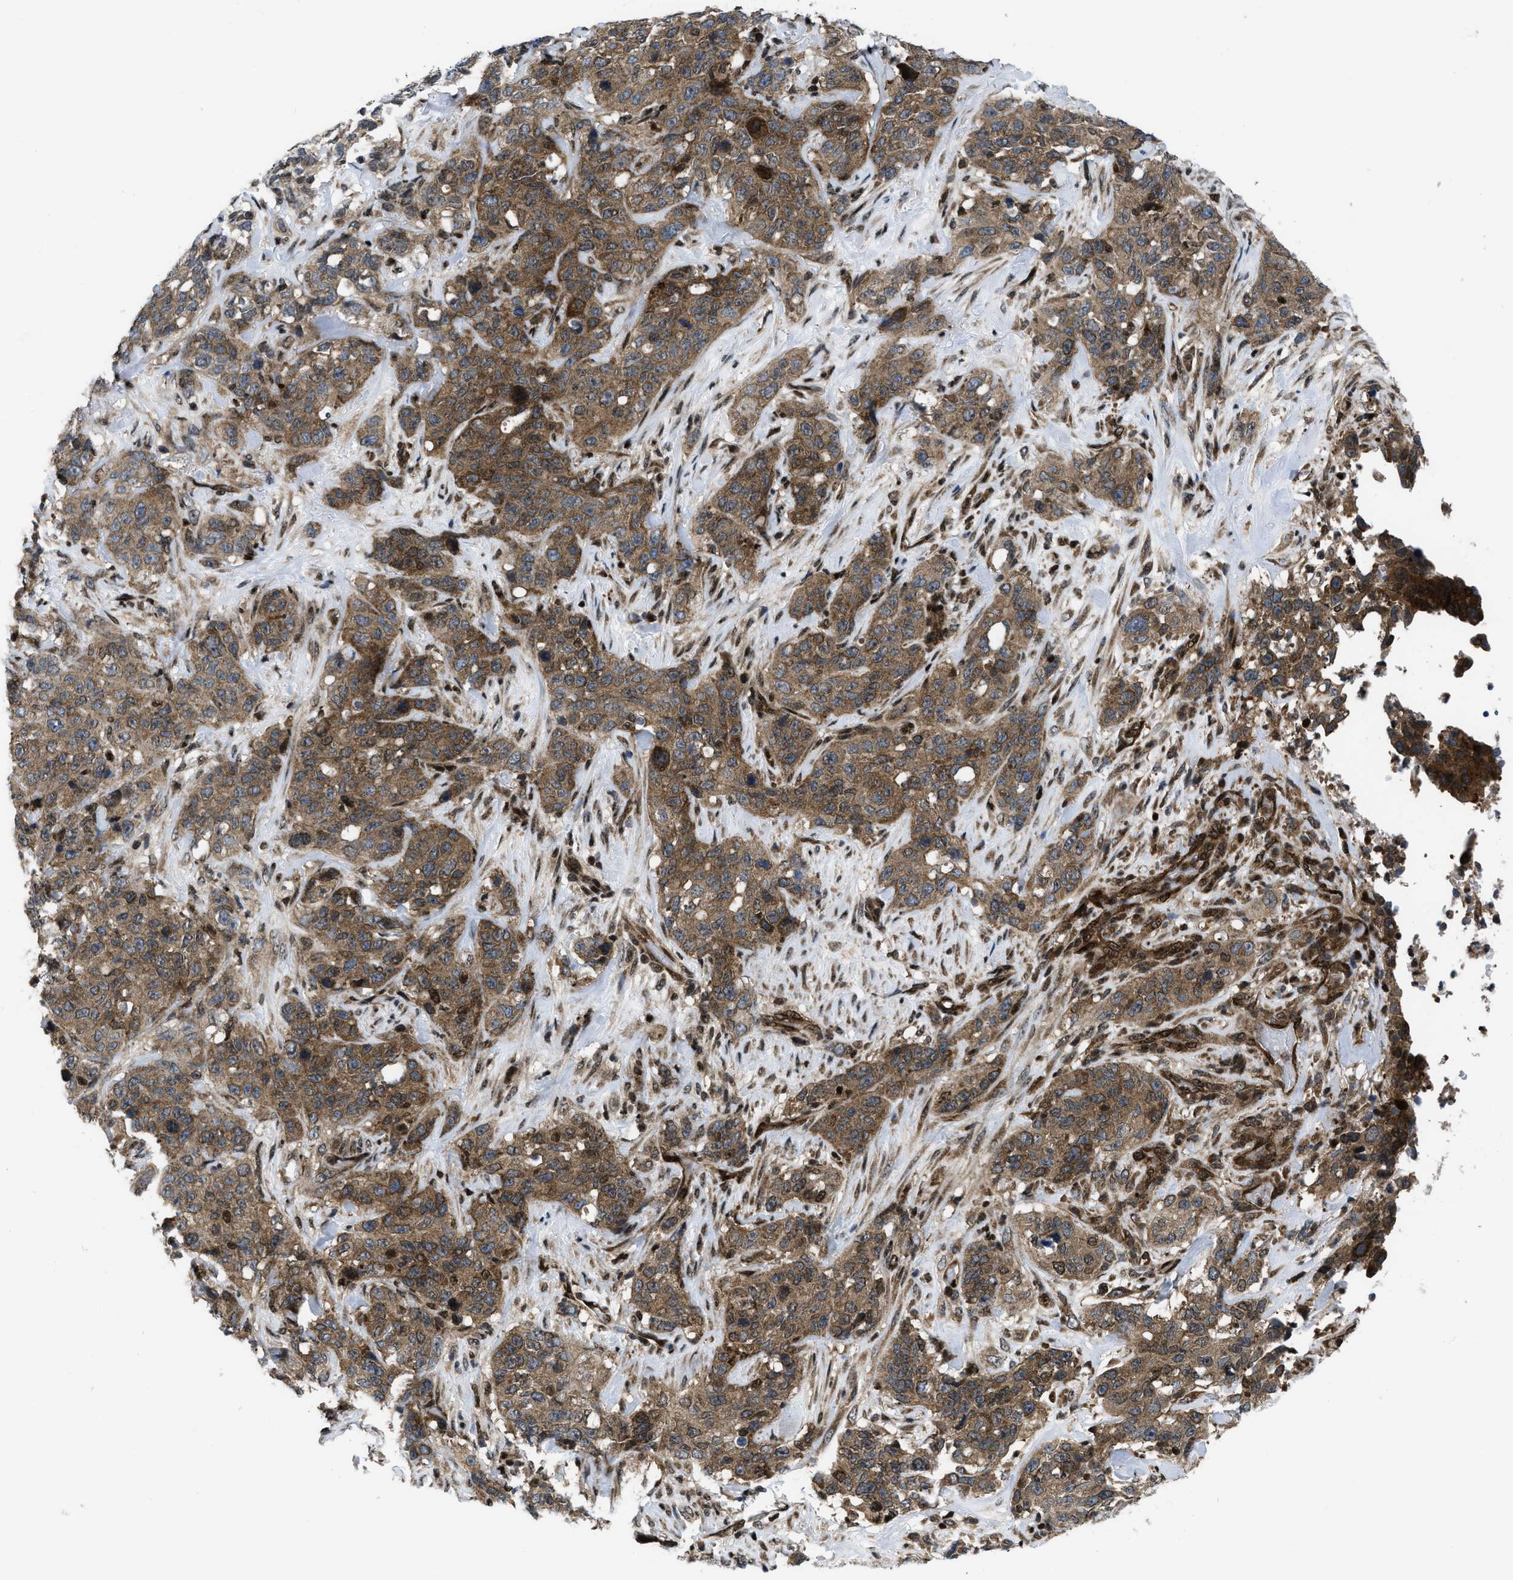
{"staining": {"intensity": "moderate", "quantity": ">75%", "location": "cytoplasmic/membranous,nuclear"}, "tissue": "stomach cancer", "cell_type": "Tumor cells", "image_type": "cancer", "snomed": [{"axis": "morphology", "description": "Adenocarcinoma, NOS"}, {"axis": "topography", "description": "Stomach"}], "caption": "Human stomach adenocarcinoma stained for a protein (brown) shows moderate cytoplasmic/membranous and nuclear positive positivity in approximately >75% of tumor cells.", "gene": "PPP2CB", "patient": {"sex": "male", "age": 48}}